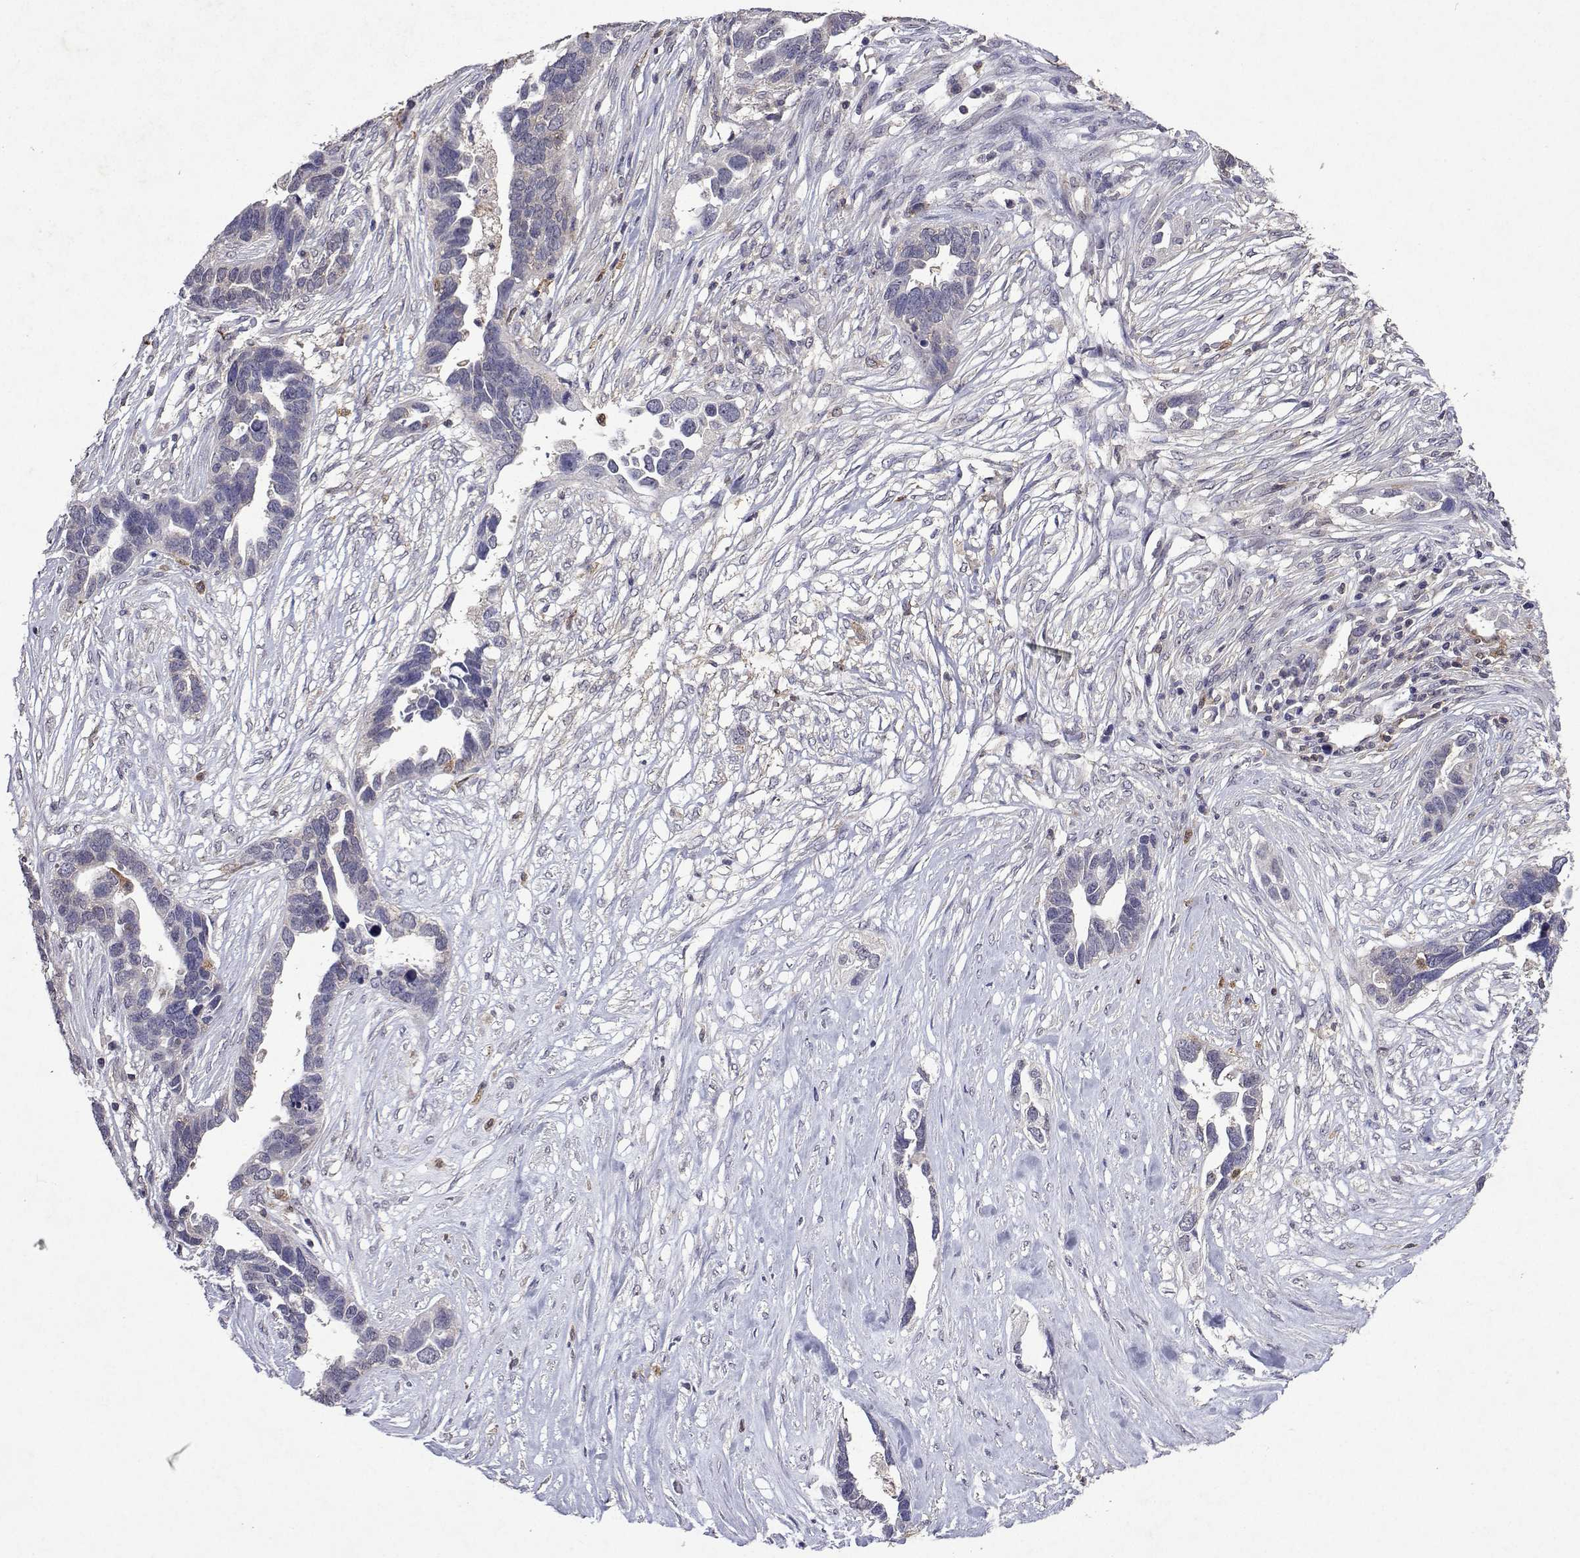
{"staining": {"intensity": "negative", "quantity": "none", "location": "none"}, "tissue": "ovarian cancer", "cell_type": "Tumor cells", "image_type": "cancer", "snomed": [{"axis": "morphology", "description": "Cystadenocarcinoma, serous, NOS"}, {"axis": "topography", "description": "Ovary"}], "caption": "Photomicrograph shows no protein expression in tumor cells of ovarian cancer tissue.", "gene": "APAF1", "patient": {"sex": "female", "age": 54}}